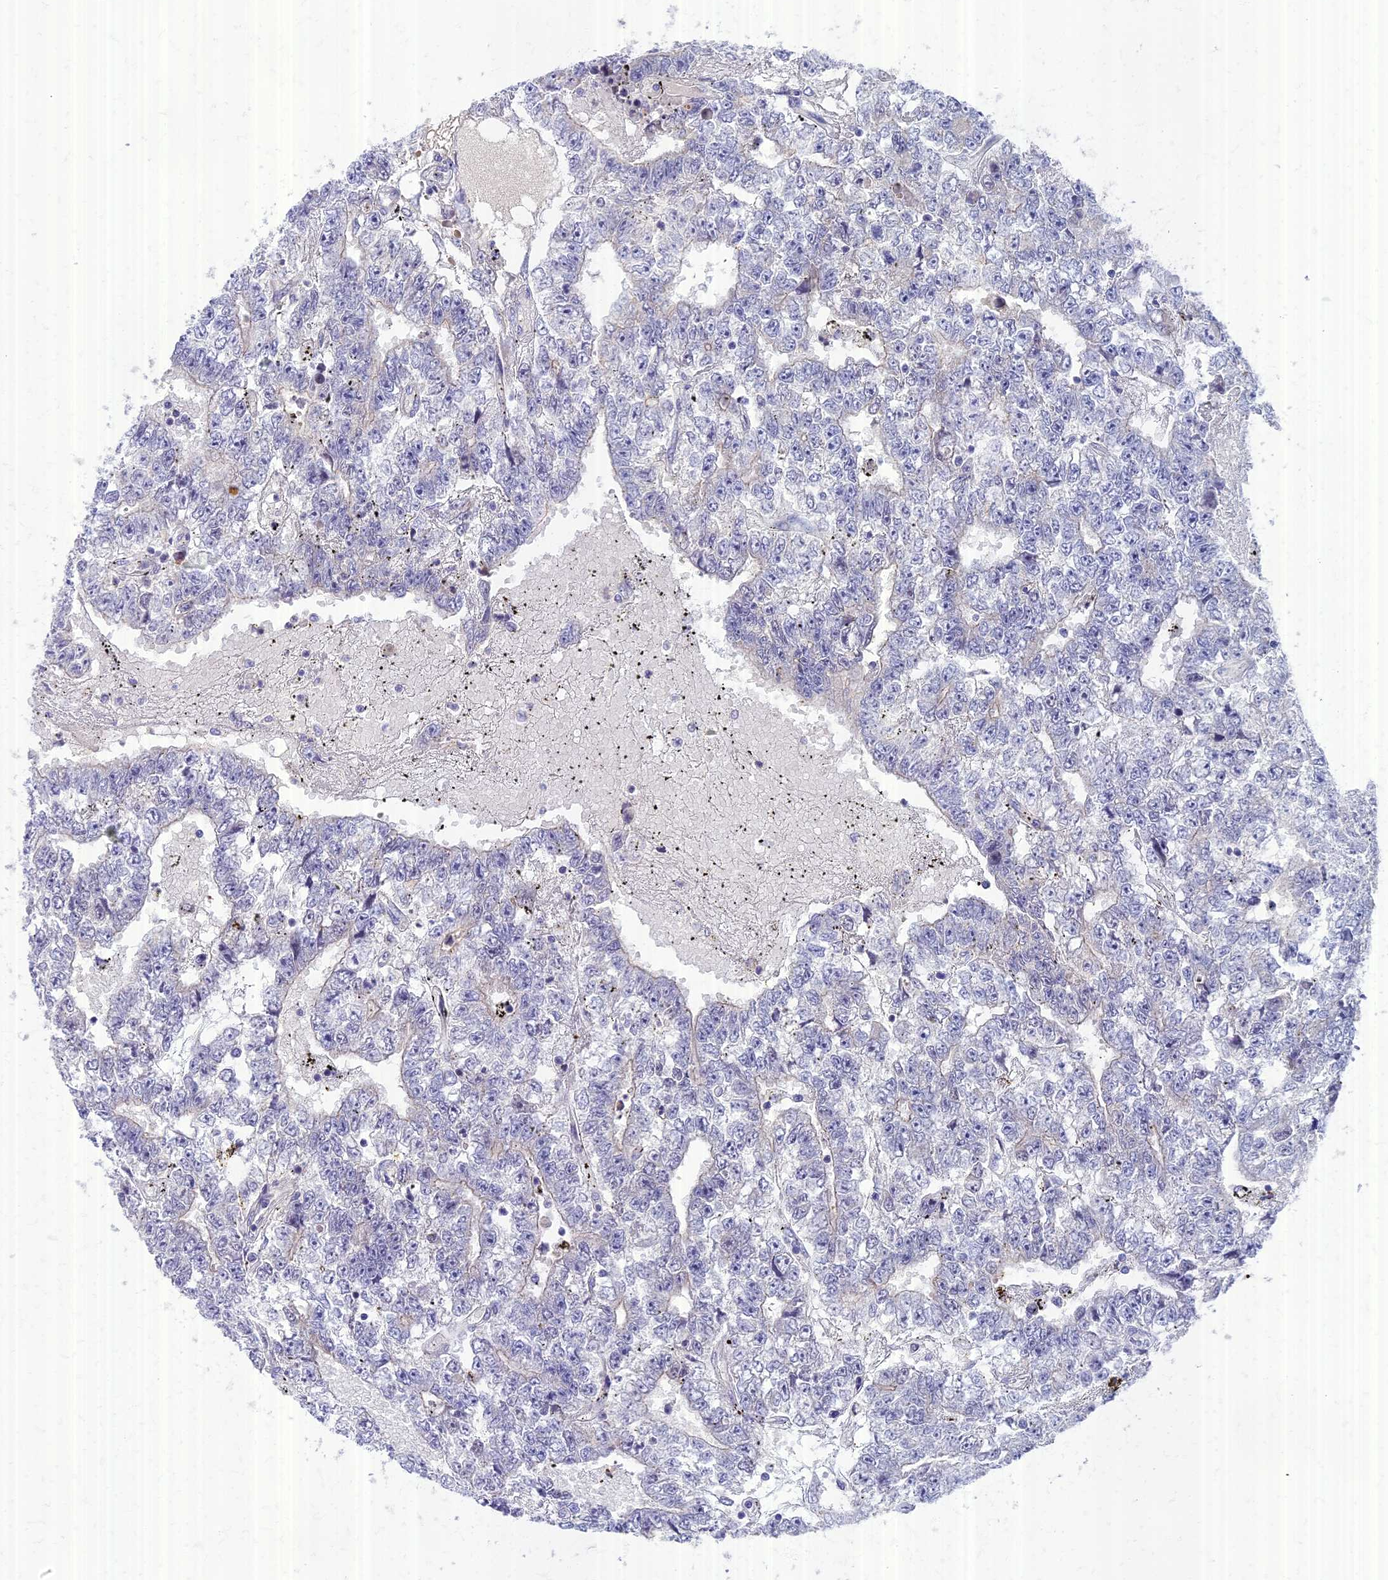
{"staining": {"intensity": "negative", "quantity": "none", "location": "none"}, "tissue": "testis cancer", "cell_type": "Tumor cells", "image_type": "cancer", "snomed": [{"axis": "morphology", "description": "Carcinoma, Embryonal, NOS"}, {"axis": "topography", "description": "Testis"}], "caption": "Tumor cells show no significant protein staining in testis cancer (embryonal carcinoma).", "gene": "AP4E1", "patient": {"sex": "male", "age": 25}}